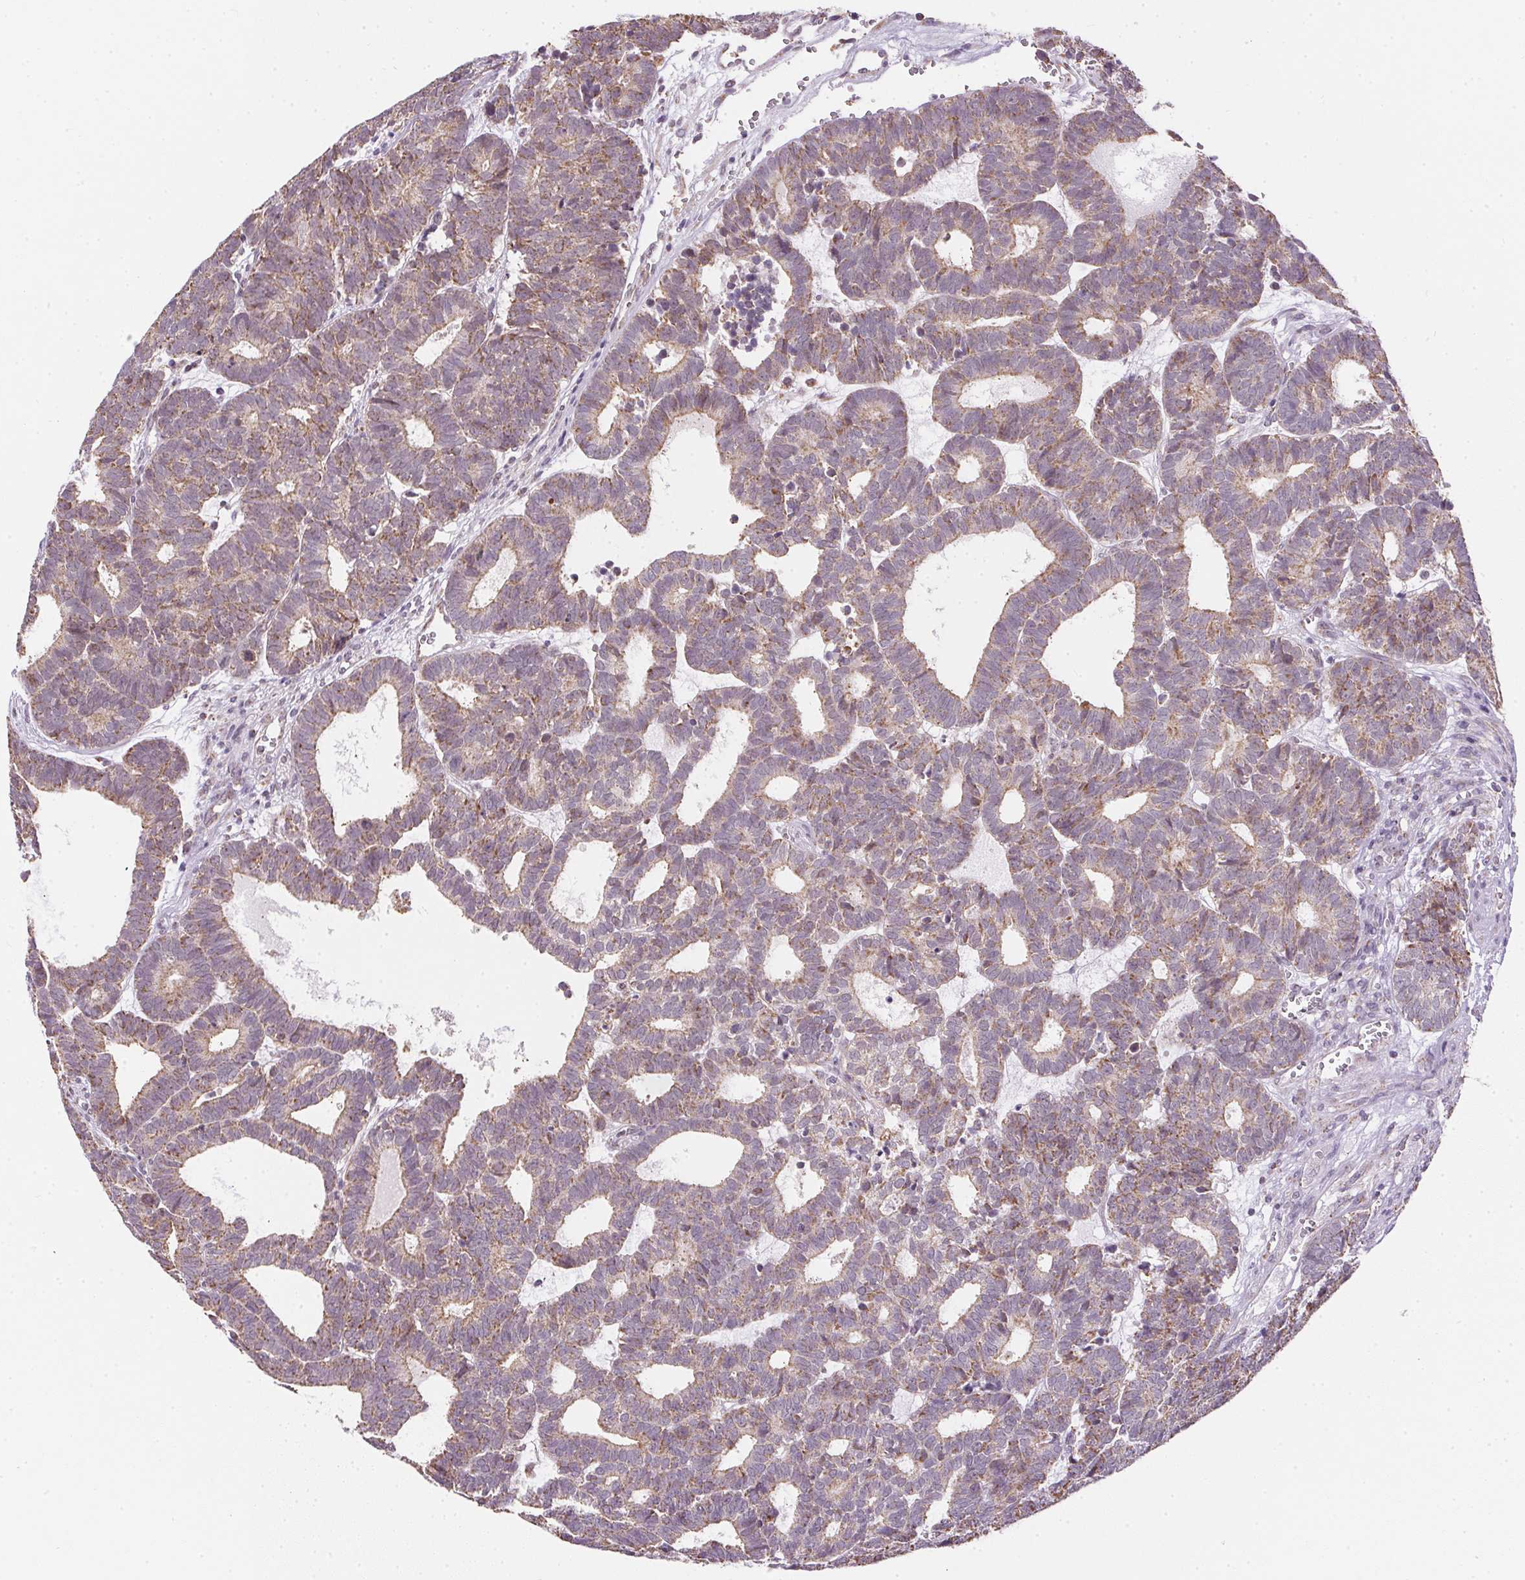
{"staining": {"intensity": "weak", "quantity": ">75%", "location": "cytoplasmic/membranous"}, "tissue": "head and neck cancer", "cell_type": "Tumor cells", "image_type": "cancer", "snomed": [{"axis": "morphology", "description": "Adenocarcinoma, NOS"}, {"axis": "topography", "description": "Head-Neck"}], "caption": "Protein staining shows weak cytoplasmic/membranous positivity in approximately >75% of tumor cells in head and neck adenocarcinoma.", "gene": "MAPK11", "patient": {"sex": "female", "age": 81}}